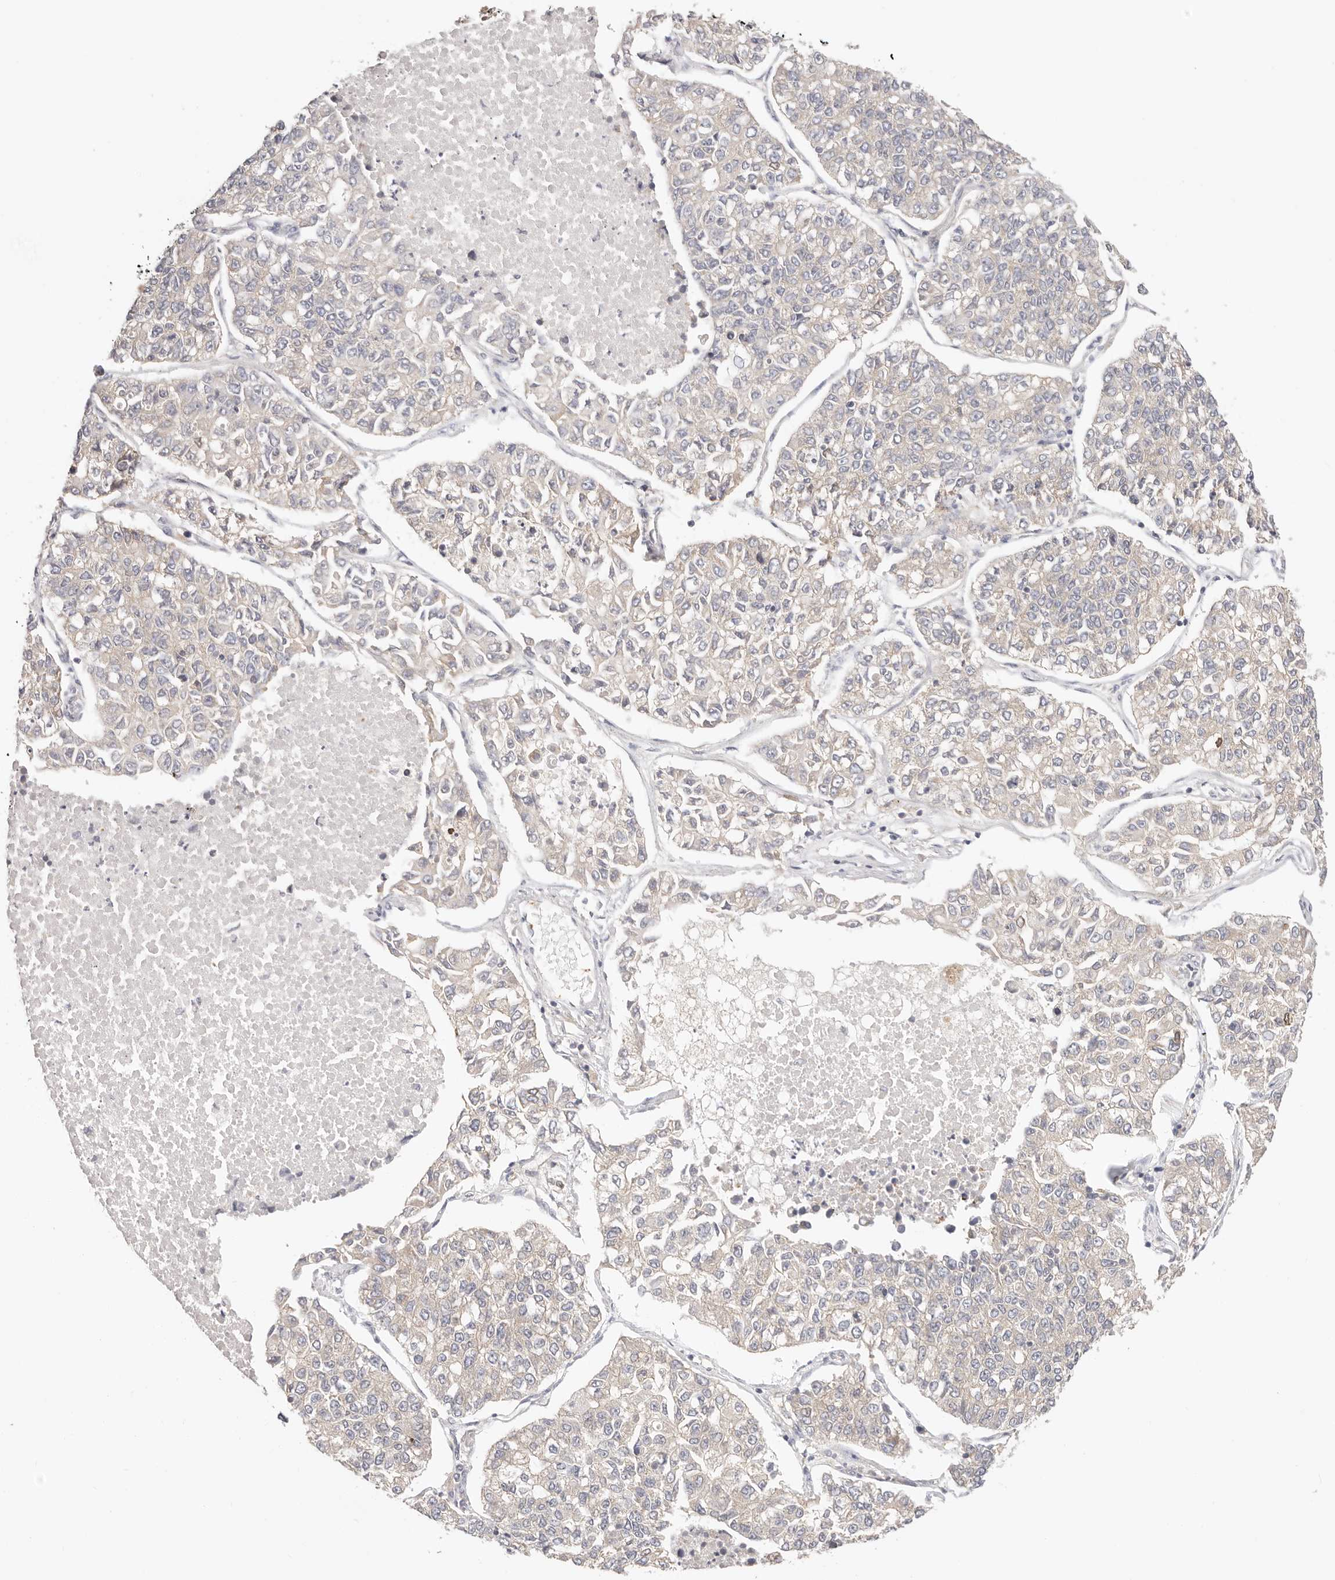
{"staining": {"intensity": "weak", "quantity": ">75%", "location": "cytoplasmic/membranous"}, "tissue": "lung cancer", "cell_type": "Tumor cells", "image_type": "cancer", "snomed": [{"axis": "morphology", "description": "Adenocarcinoma, NOS"}, {"axis": "topography", "description": "Lung"}], "caption": "There is low levels of weak cytoplasmic/membranous positivity in tumor cells of lung cancer, as demonstrated by immunohistochemical staining (brown color).", "gene": "KCMF1", "patient": {"sex": "male", "age": 49}}